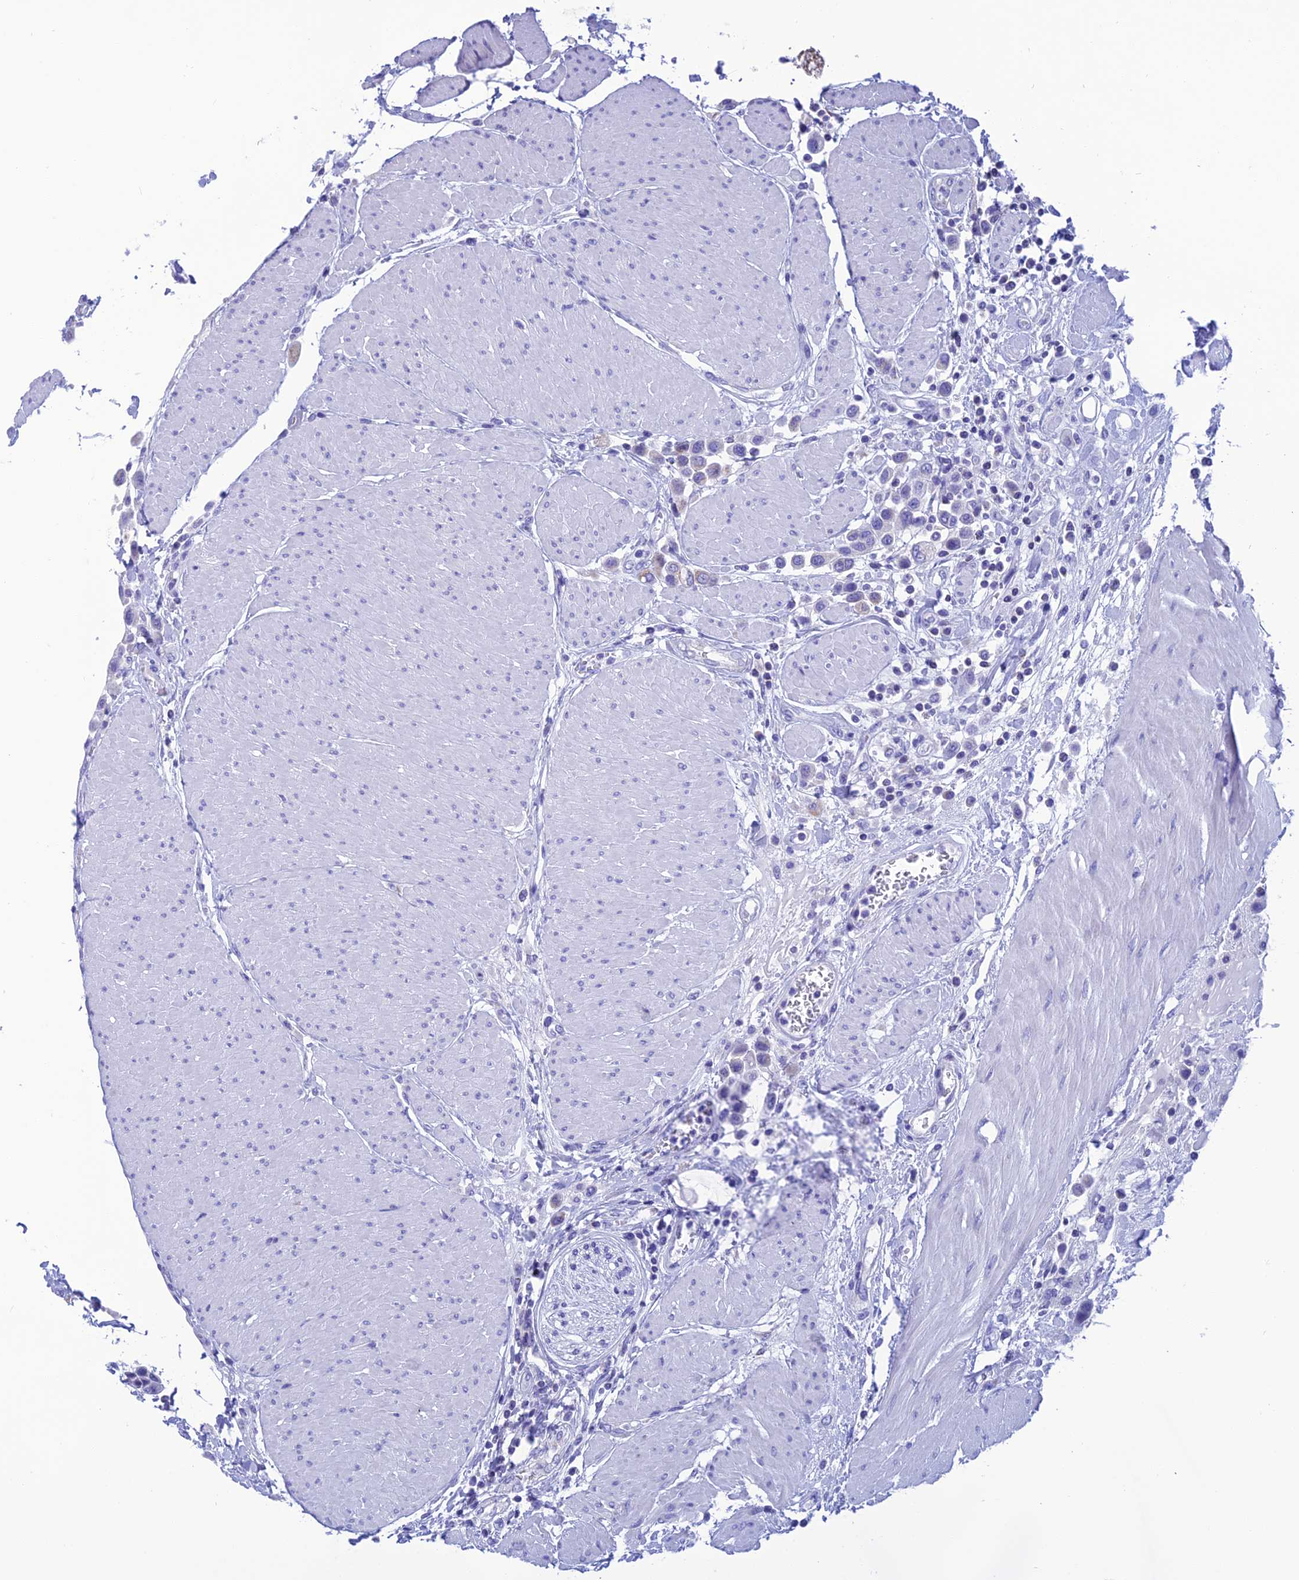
{"staining": {"intensity": "negative", "quantity": "none", "location": "none"}, "tissue": "urothelial cancer", "cell_type": "Tumor cells", "image_type": "cancer", "snomed": [{"axis": "morphology", "description": "Urothelial carcinoma, High grade"}, {"axis": "topography", "description": "Urinary bladder"}], "caption": "This is a photomicrograph of immunohistochemistry staining of high-grade urothelial carcinoma, which shows no expression in tumor cells. (IHC, brightfield microscopy, high magnification).", "gene": "NXPE4", "patient": {"sex": "male", "age": 50}}